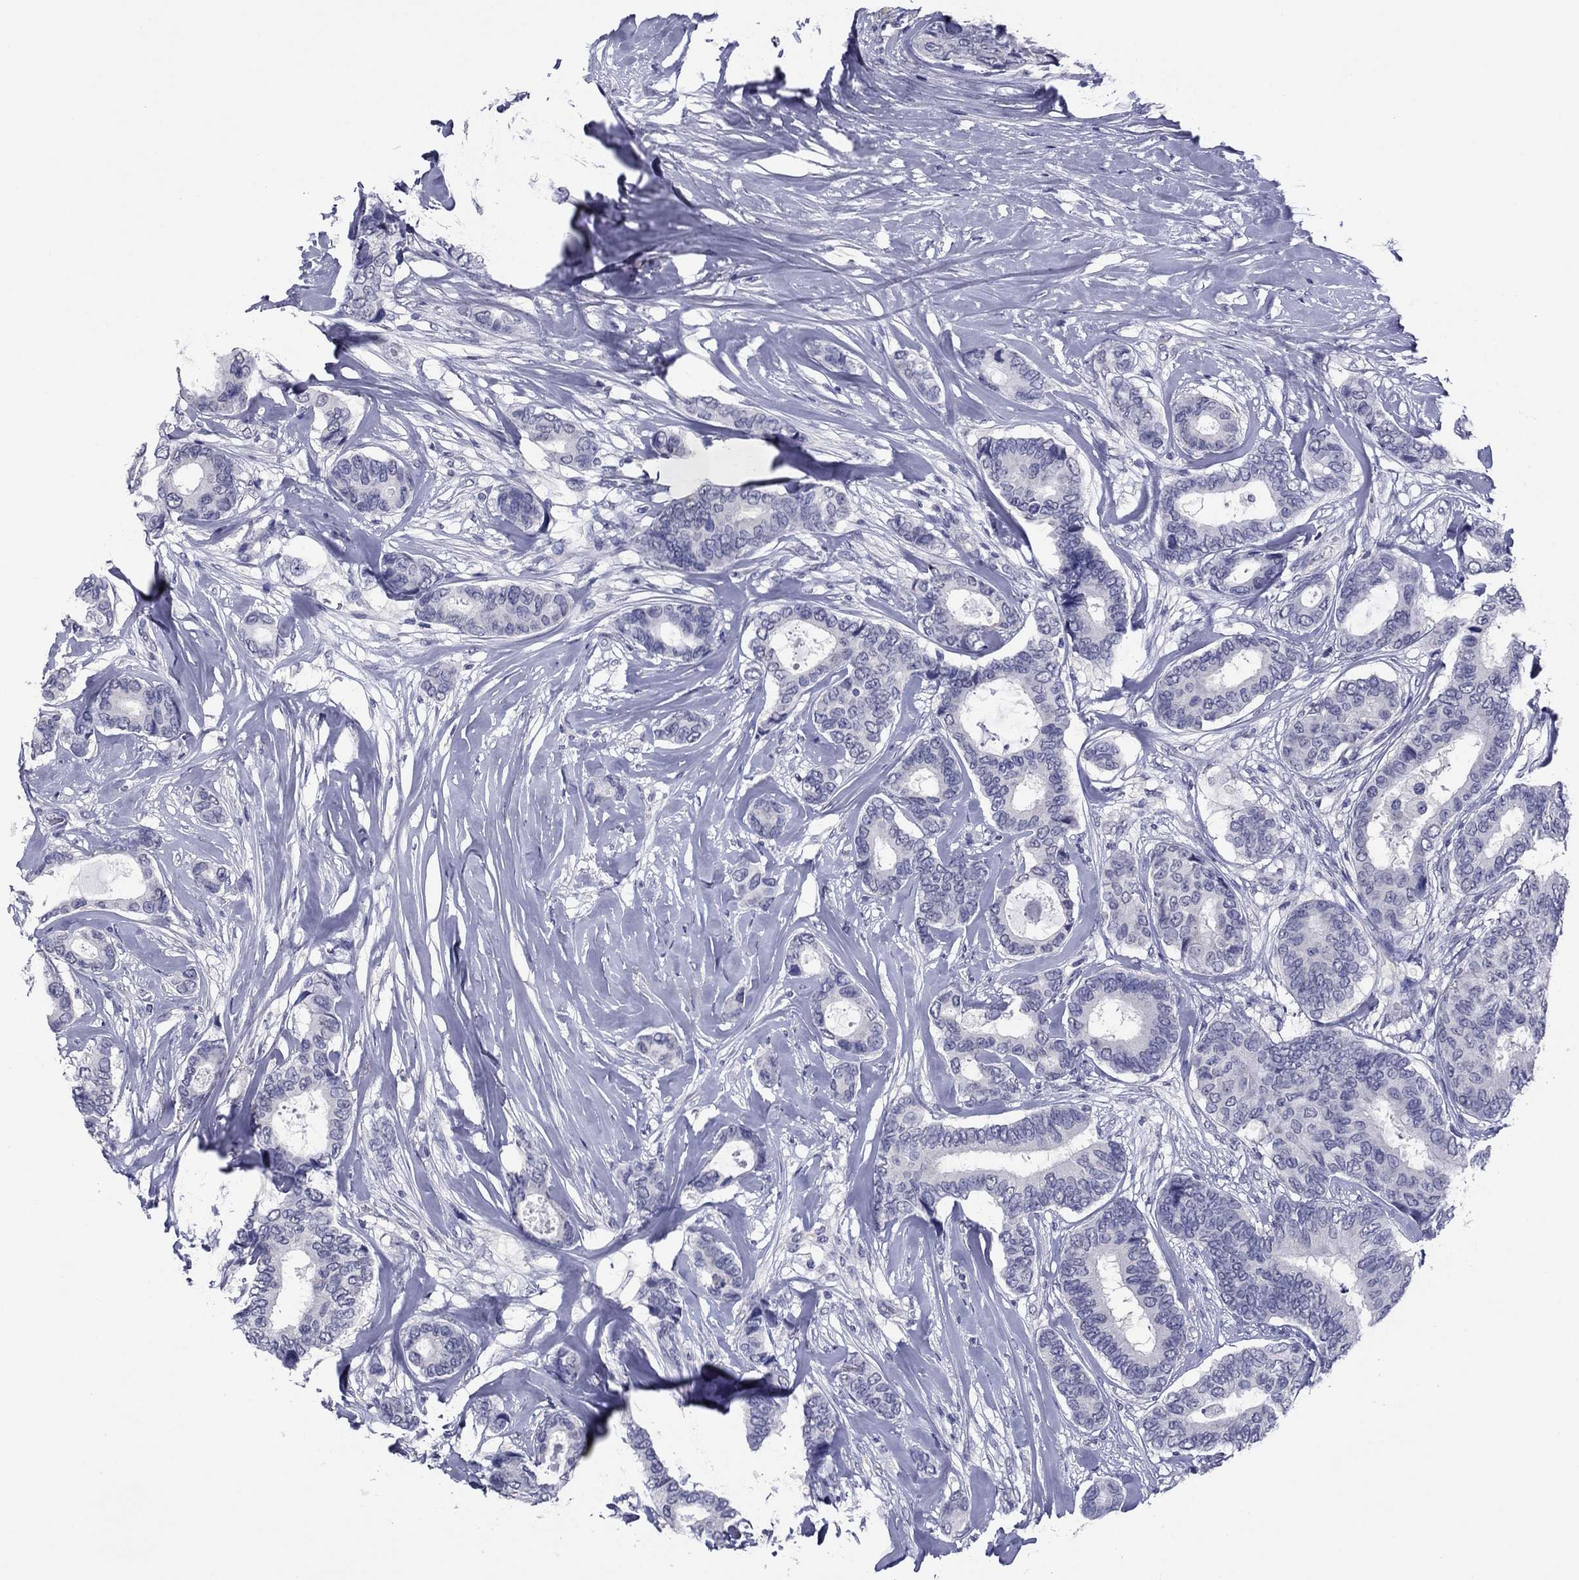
{"staining": {"intensity": "negative", "quantity": "none", "location": "none"}, "tissue": "breast cancer", "cell_type": "Tumor cells", "image_type": "cancer", "snomed": [{"axis": "morphology", "description": "Duct carcinoma"}, {"axis": "topography", "description": "Breast"}], "caption": "Human breast invasive ductal carcinoma stained for a protein using IHC exhibits no expression in tumor cells.", "gene": "HAO1", "patient": {"sex": "female", "age": 75}}